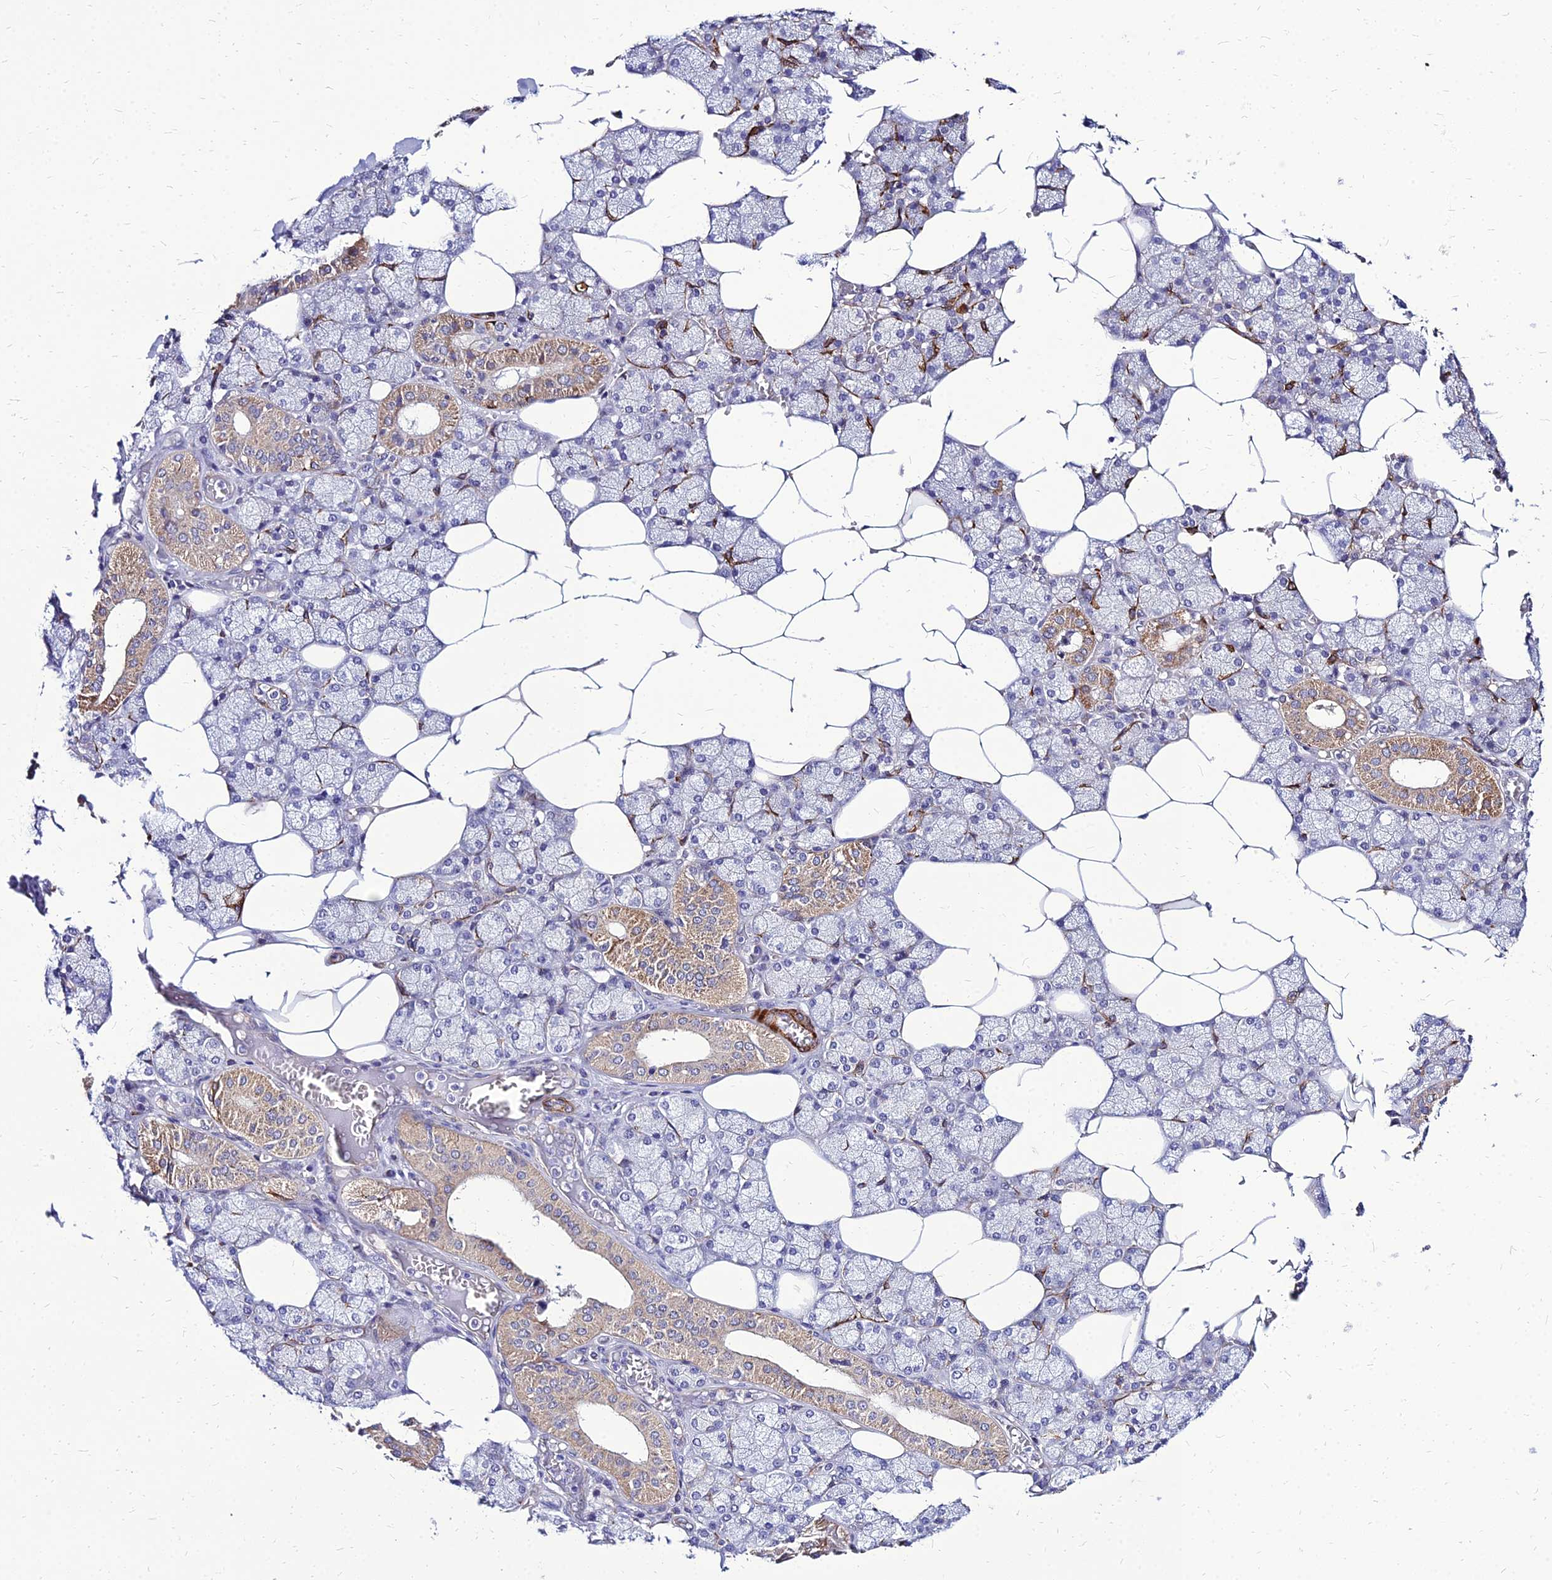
{"staining": {"intensity": "moderate", "quantity": "<25%", "location": "cytoplasmic/membranous"}, "tissue": "salivary gland", "cell_type": "Glandular cells", "image_type": "normal", "snomed": [{"axis": "morphology", "description": "Normal tissue, NOS"}, {"axis": "topography", "description": "Salivary gland"}], "caption": "Immunohistochemical staining of unremarkable salivary gland shows <25% levels of moderate cytoplasmic/membranous protein staining in about <25% of glandular cells.", "gene": "YEATS2", "patient": {"sex": "male", "age": 62}}